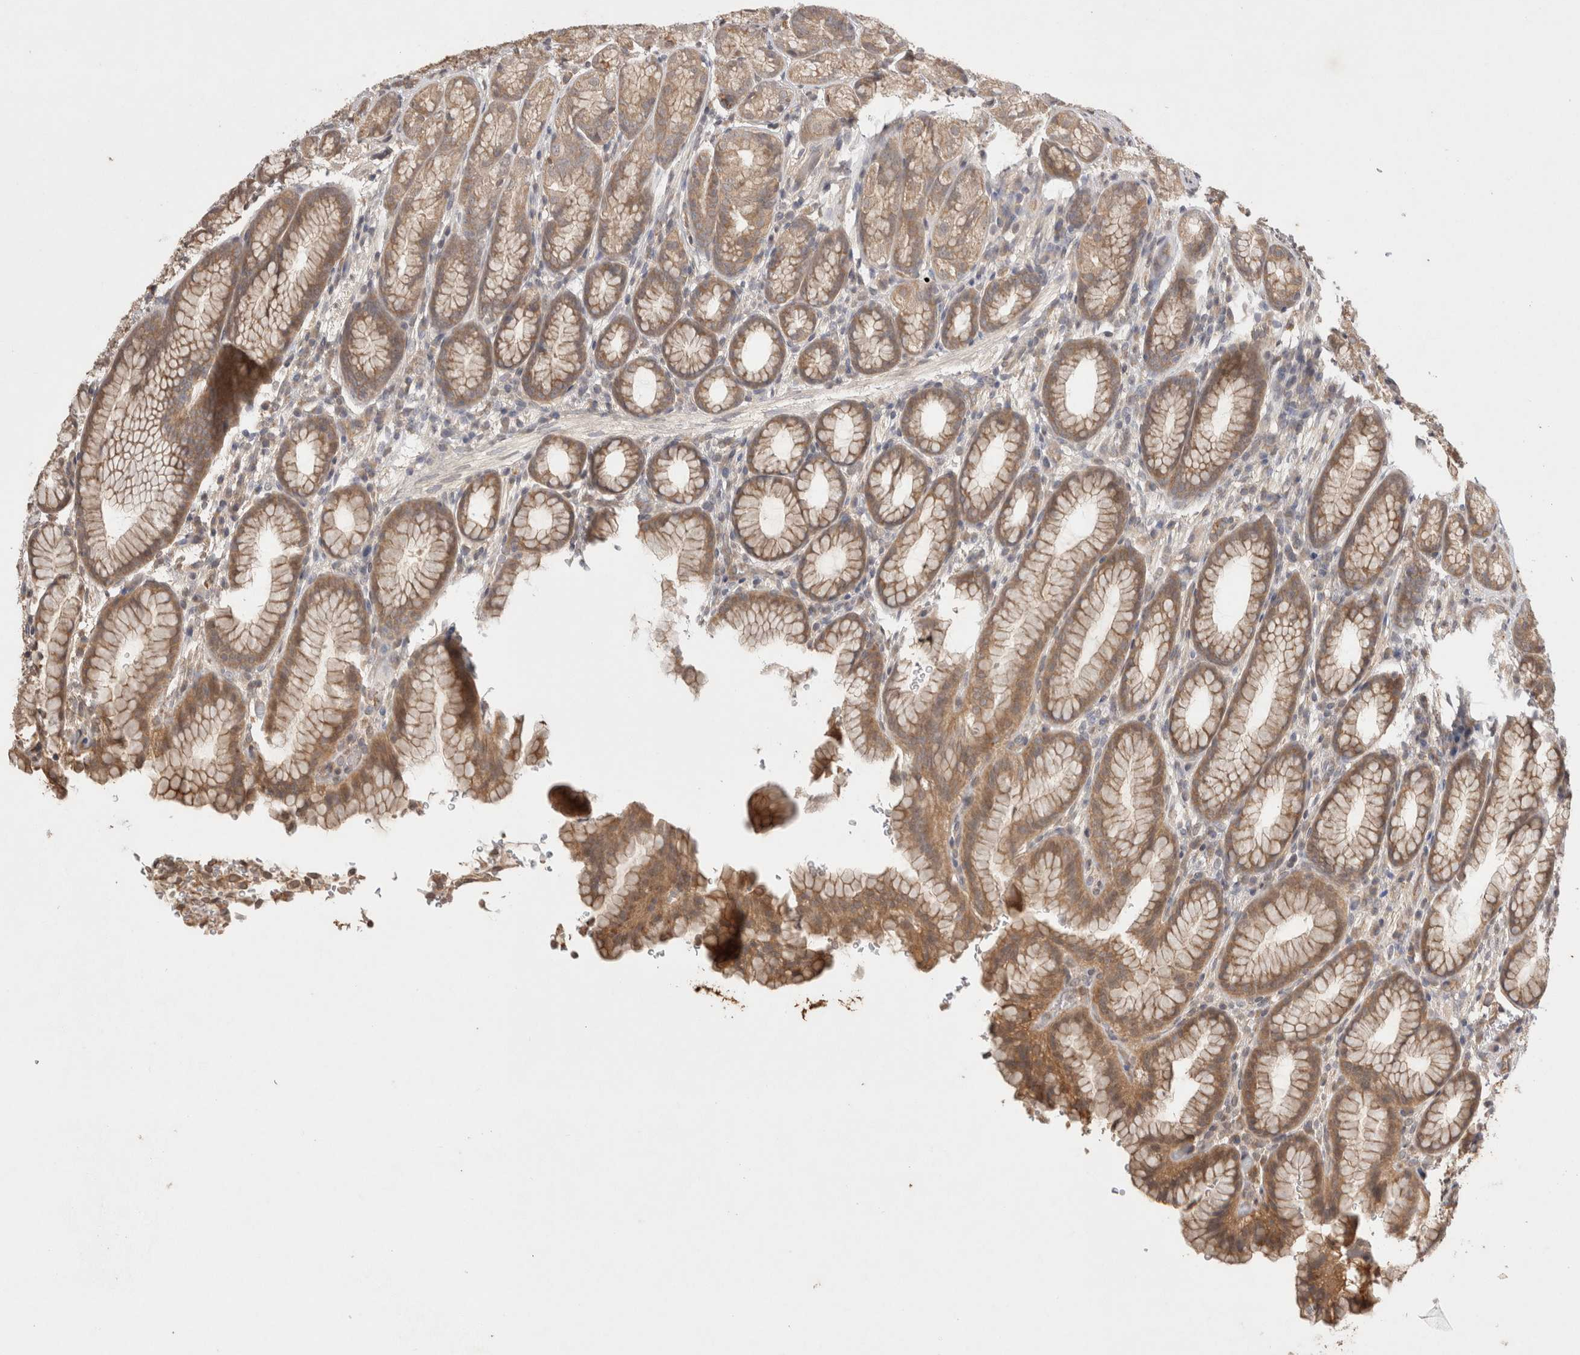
{"staining": {"intensity": "moderate", "quantity": ">75%", "location": "cytoplasmic/membranous"}, "tissue": "stomach", "cell_type": "Glandular cells", "image_type": "normal", "snomed": [{"axis": "morphology", "description": "Normal tissue, NOS"}, {"axis": "topography", "description": "Stomach"}], "caption": "A high-resolution histopathology image shows immunohistochemistry staining of normal stomach, which exhibits moderate cytoplasmic/membranous expression in approximately >75% of glandular cells. (Stains: DAB in brown, nuclei in blue, Microscopy: brightfield microscopy at high magnification).", "gene": "PRMT3", "patient": {"sex": "male", "age": 42}}